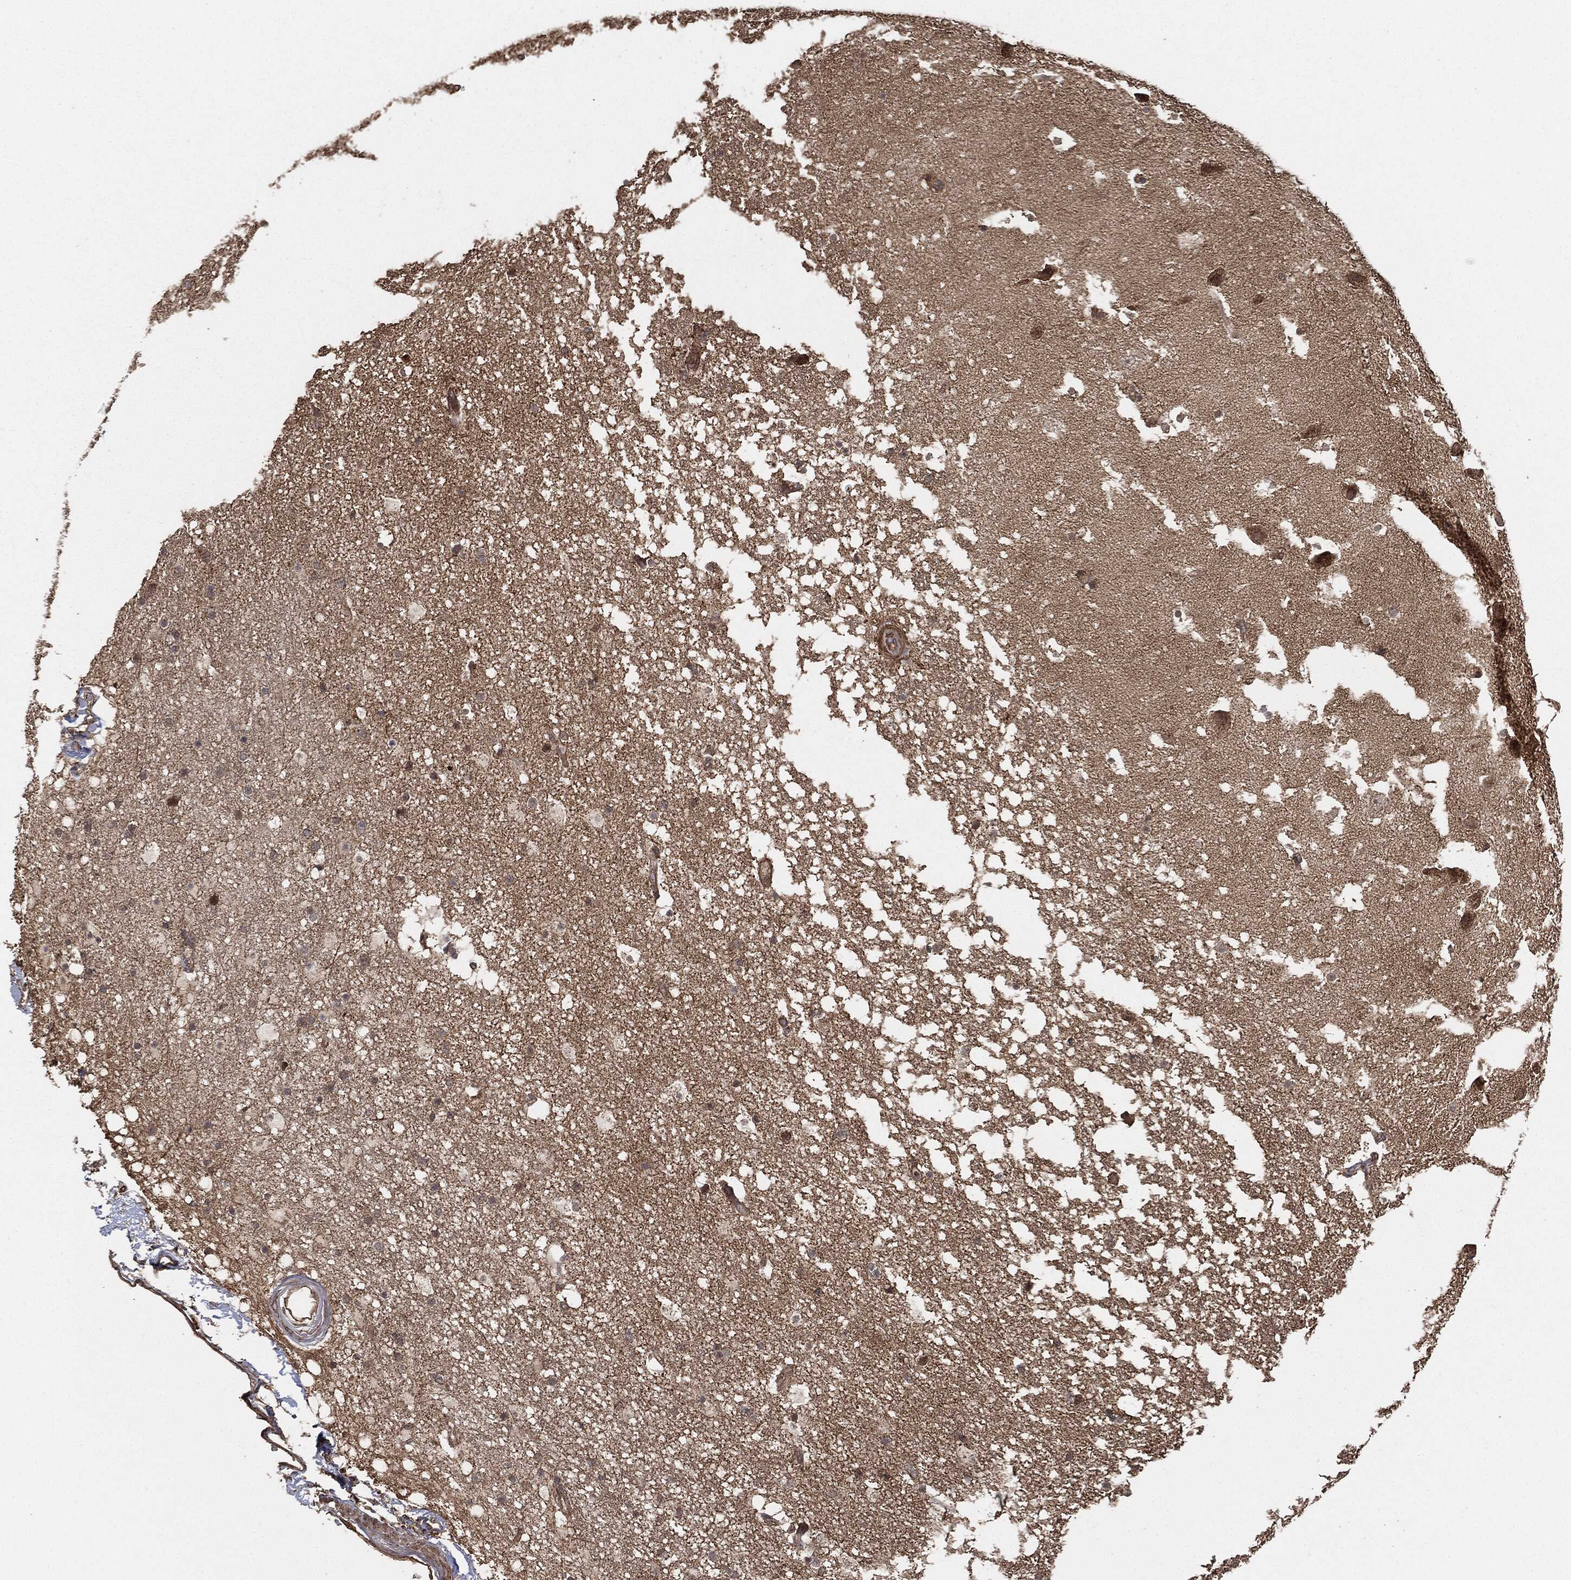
{"staining": {"intensity": "negative", "quantity": "none", "location": "none"}, "tissue": "hippocampus", "cell_type": "Glial cells", "image_type": "normal", "snomed": [{"axis": "morphology", "description": "Normal tissue, NOS"}, {"axis": "topography", "description": "Hippocampus"}], "caption": "Histopathology image shows no significant protein expression in glial cells of unremarkable hippocampus. (Immunohistochemistry (ihc), brightfield microscopy, high magnification).", "gene": "ERBIN", "patient": {"sex": "male", "age": 51}}